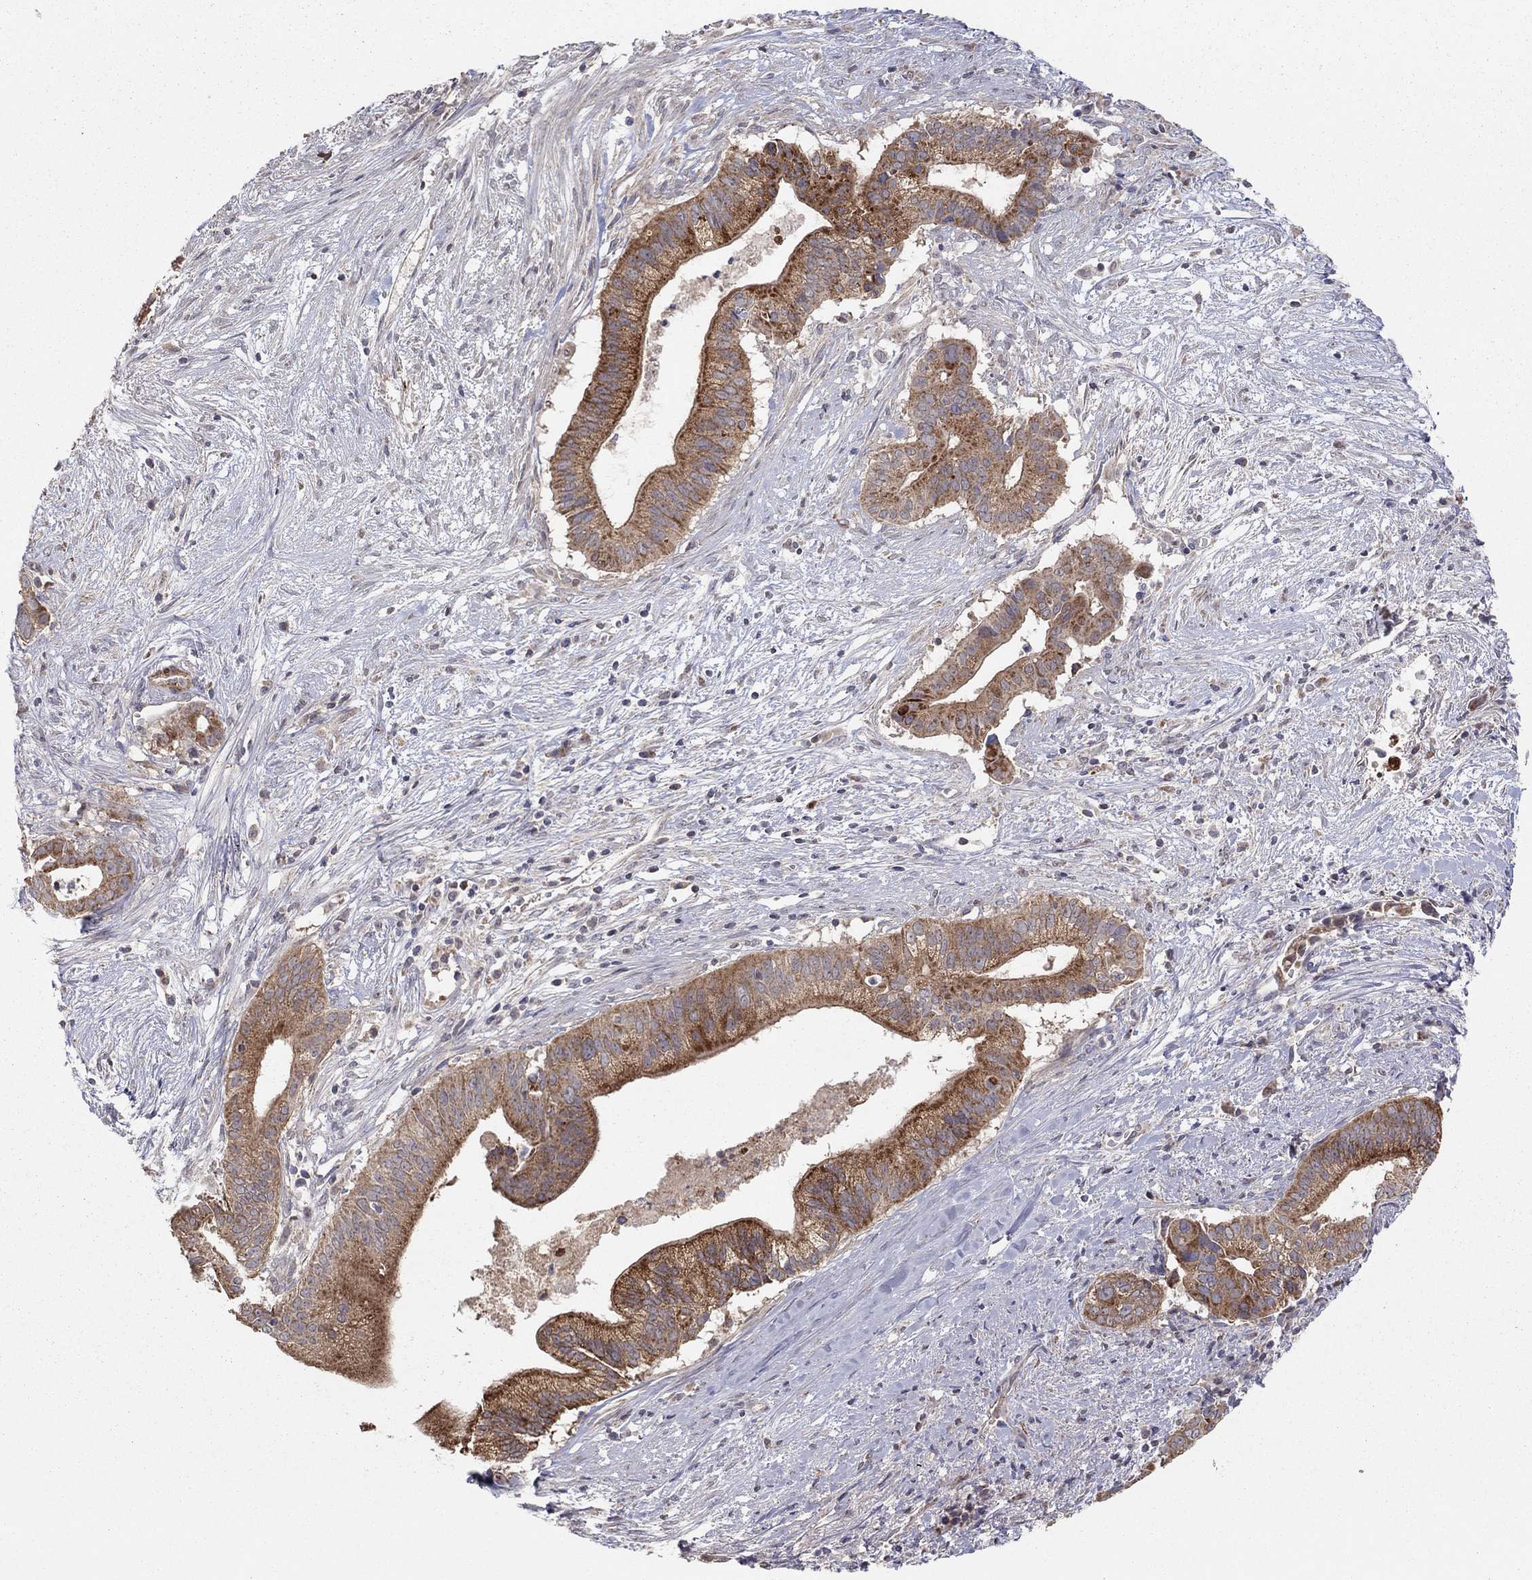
{"staining": {"intensity": "strong", "quantity": "25%-75%", "location": "cytoplasmic/membranous"}, "tissue": "pancreatic cancer", "cell_type": "Tumor cells", "image_type": "cancer", "snomed": [{"axis": "morphology", "description": "Adenocarcinoma, NOS"}, {"axis": "topography", "description": "Pancreas"}], "caption": "Strong cytoplasmic/membranous positivity is identified in about 25%-75% of tumor cells in adenocarcinoma (pancreatic). The staining is performed using DAB brown chromogen to label protein expression. The nuclei are counter-stained blue using hematoxylin.", "gene": "CRACDL", "patient": {"sex": "male", "age": 61}}